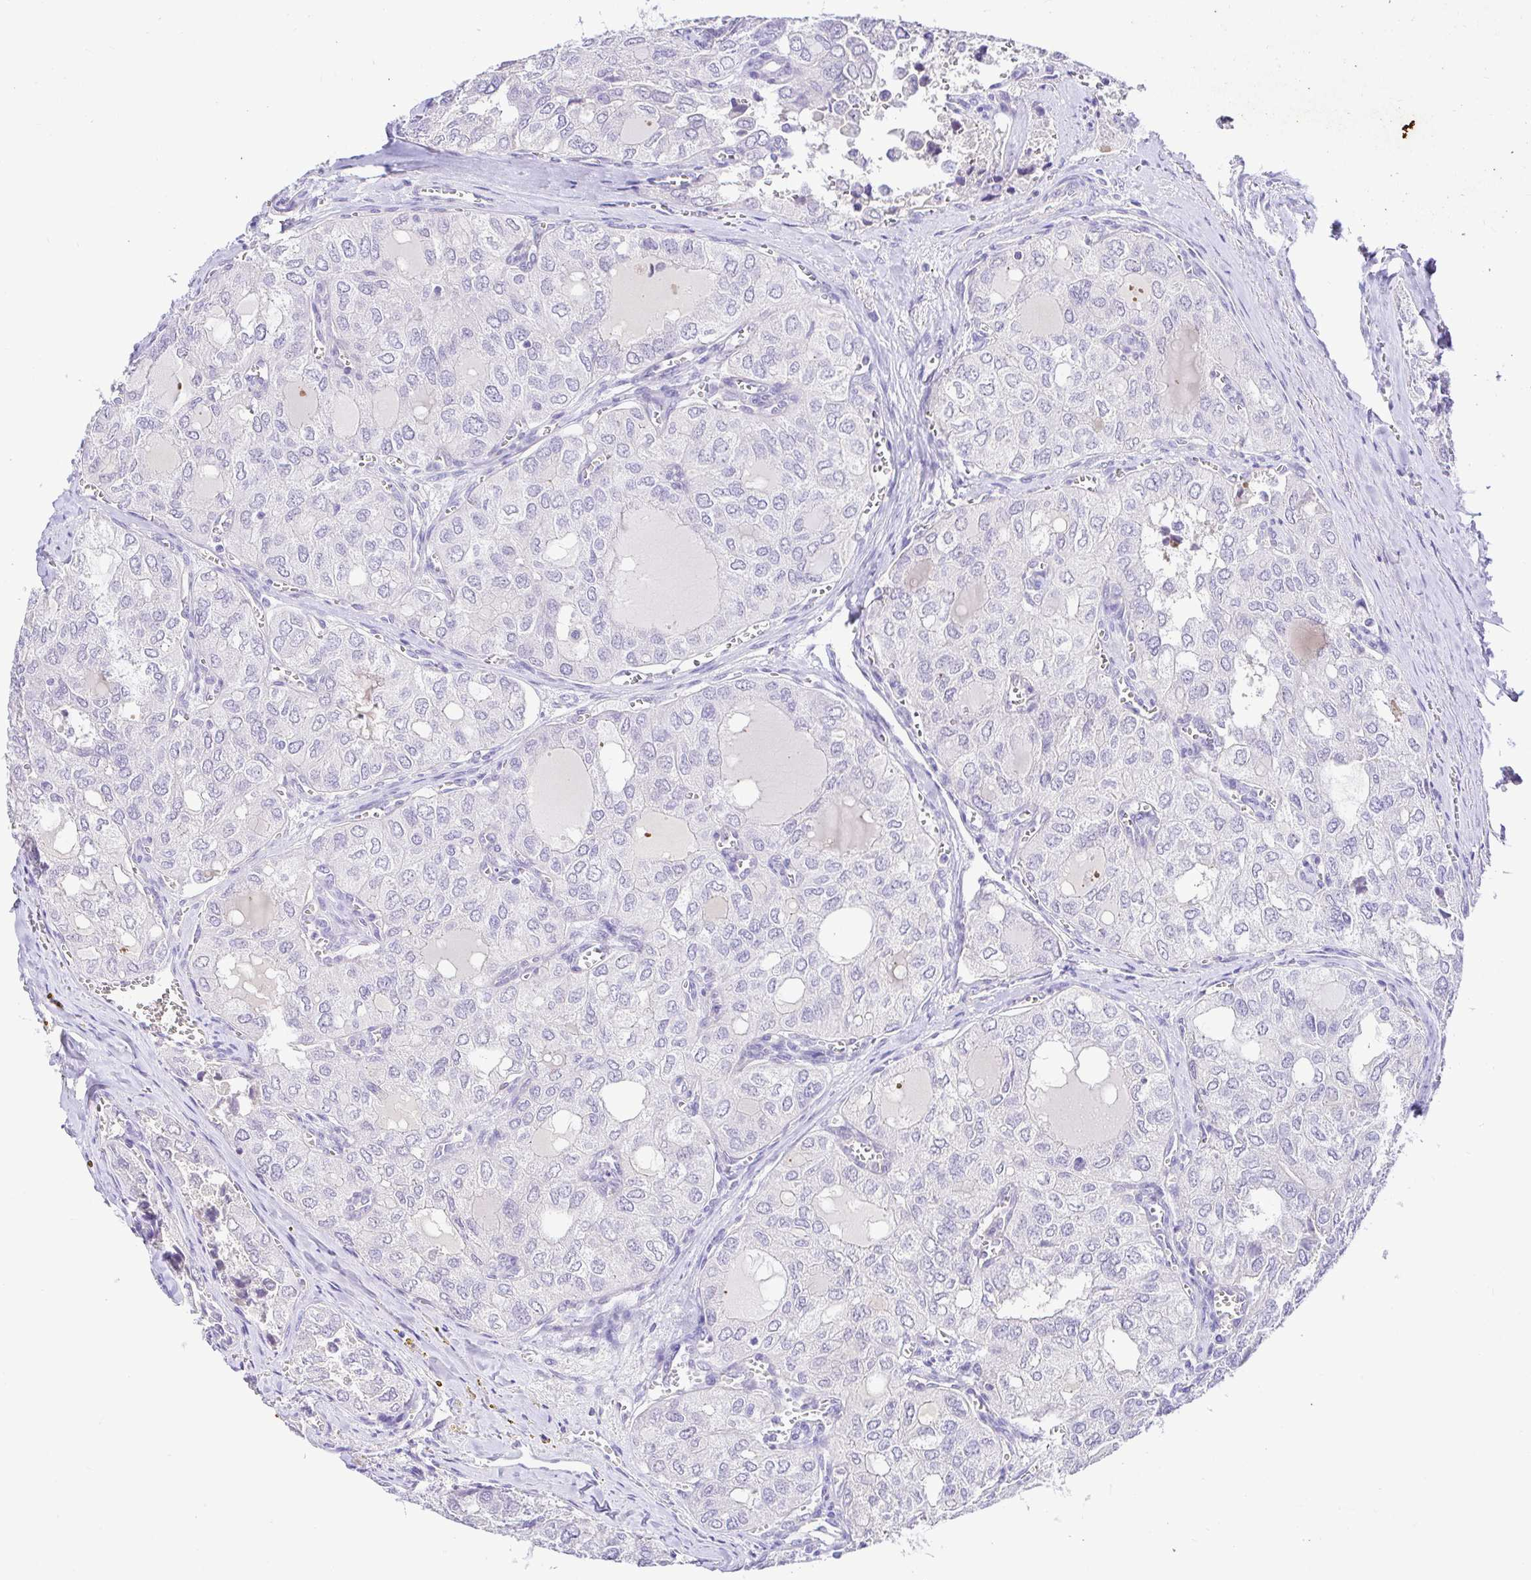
{"staining": {"intensity": "negative", "quantity": "none", "location": "none"}, "tissue": "thyroid cancer", "cell_type": "Tumor cells", "image_type": "cancer", "snomed": [{"axis": "morphology", "description": "Follicular adenoma carcinoma, NOS"}, {"axis": "topography", "description": "Thyroid gland"}], "caption": "Human thyroid cancer (follicular adenoma carcinoma) stained for a protein using immunohistochemistry displays no expression in tumor cells.", "gene": "CDO1", "patient": {"sex": "male", "age": 75}}